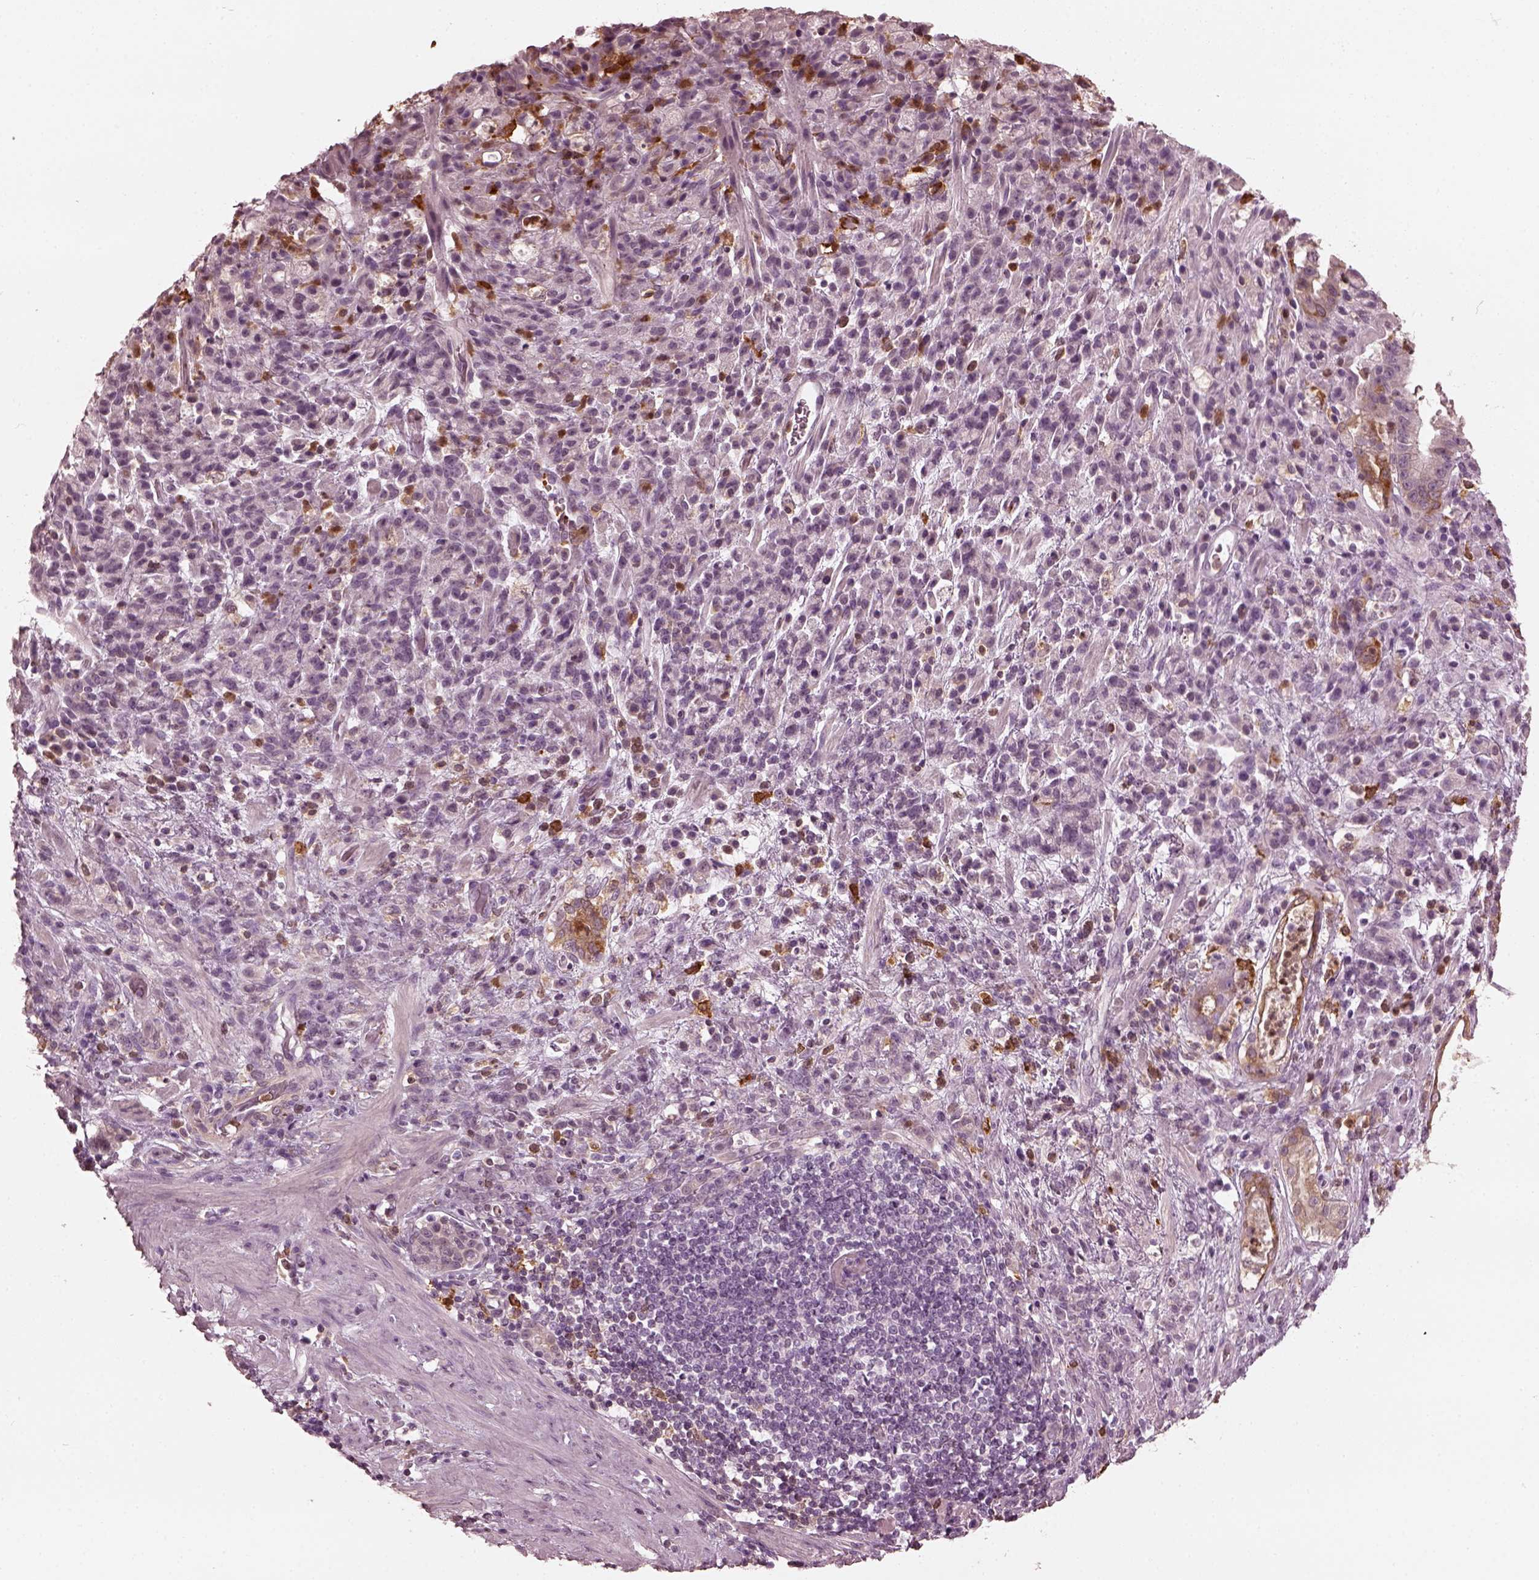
{"staining": {"intensity": "negative", "quantity": "none", "location": "none"}, "tissue": "stomach cancer", "cell_type": "Tumor cells", "image_type": "cancer", "snomed": [{"axis": "morphology", "description": "Adenocarcinoma, NOS"}, {"axis": "topography", "description": "Stomach"}], "caption": "Tumor cells show no significant protein expression in stomach cancer (adenocarcinoma).", "gene": "PSTPIP2", "patient": {"sex": "female", "age": 60}}